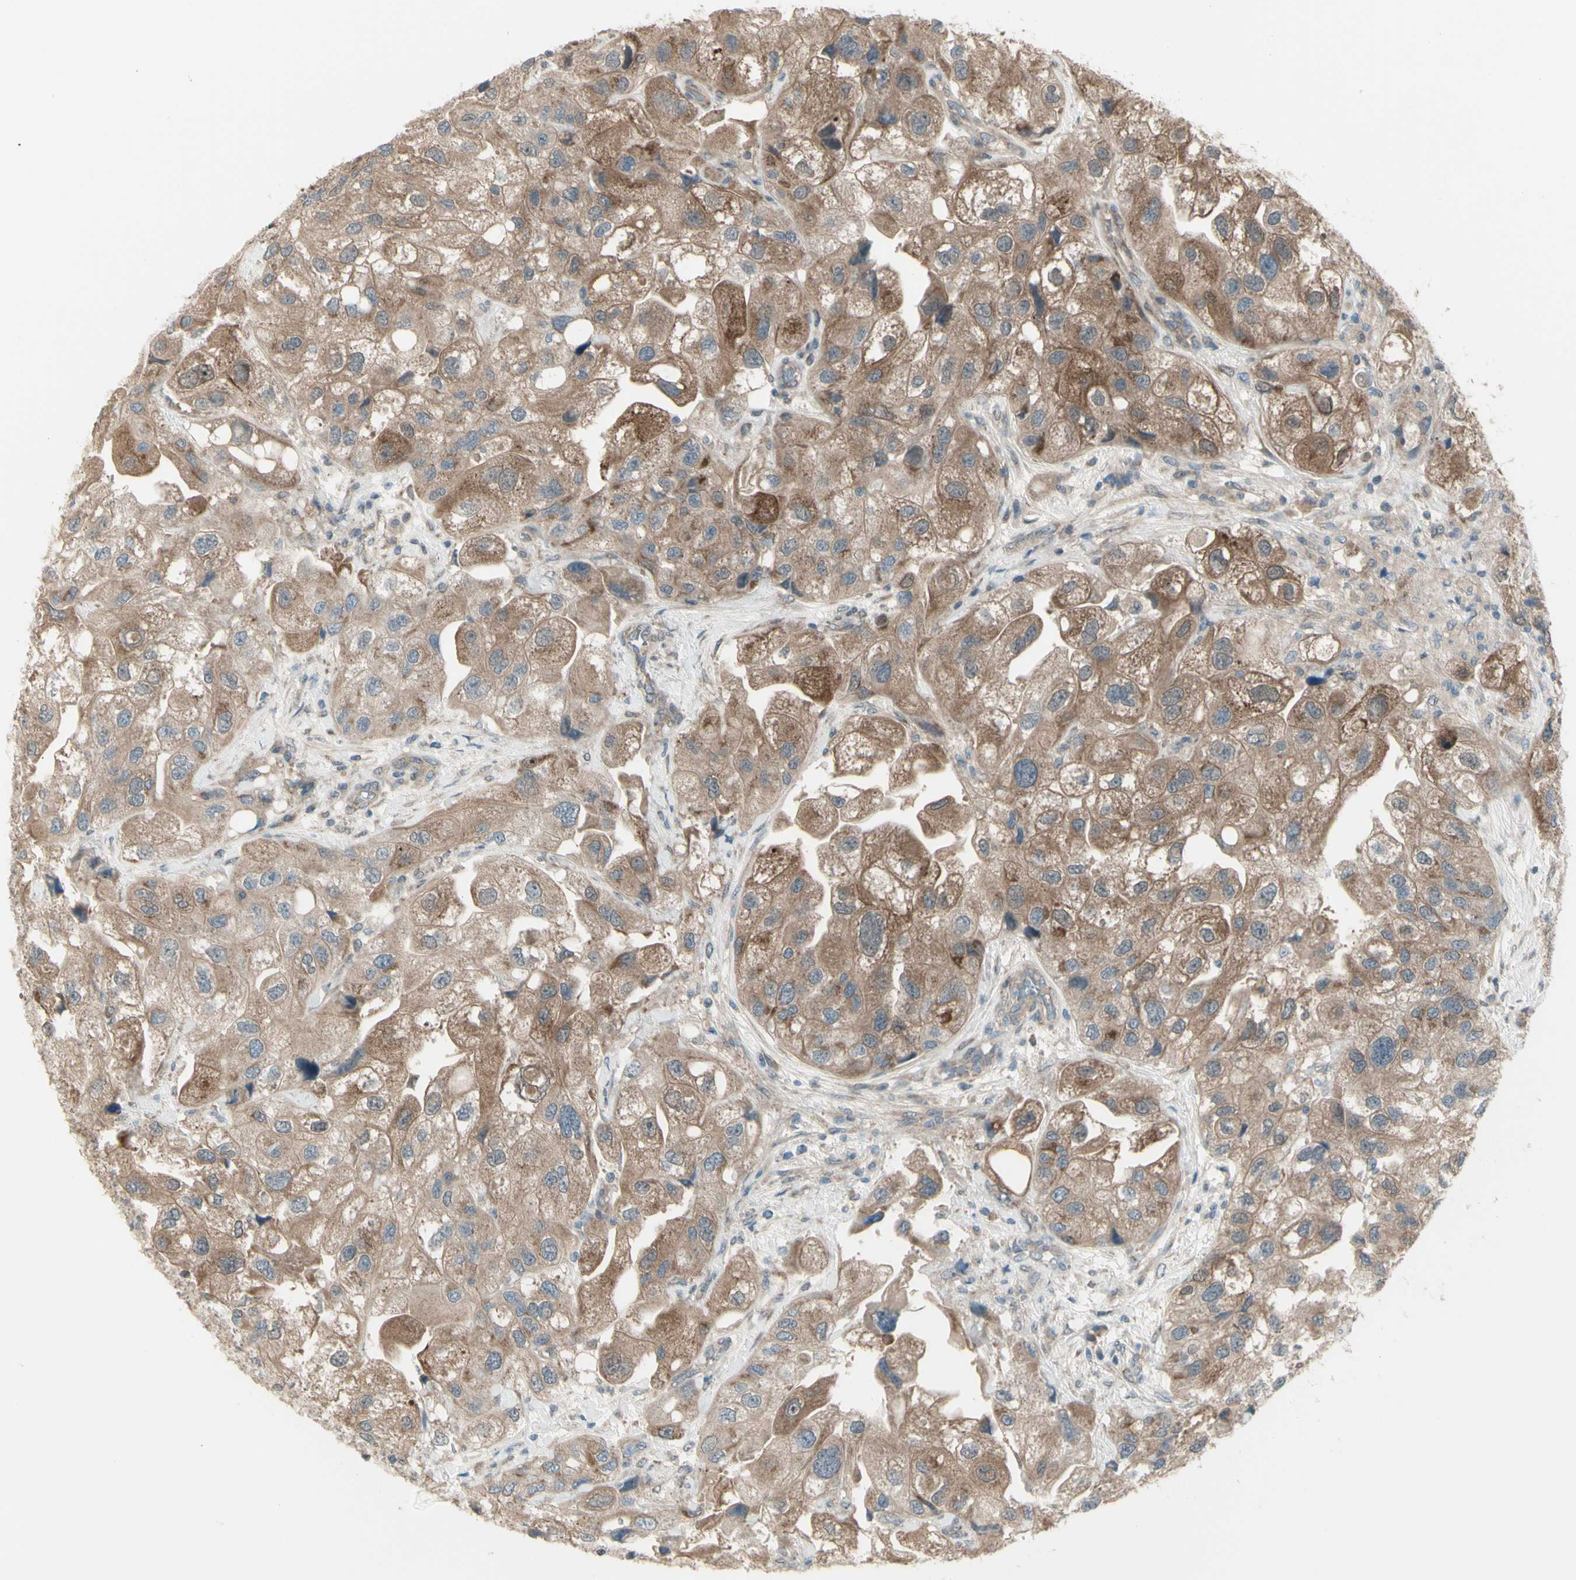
{"staining": {"intensity": "moderate", "quantity": "<25%", "location": "cytoplasmic/membranous"}, "tissue": "urothelial cancer", "cell_type": "Tumor cells", "image_type": "cancer", "snomed": [{"axis": "morphology", "description": "Urothelial carcinoma, High grade"}, {"axis": "topography", "description": "Urinary bladder"}], "caption": "IHC micrograph of human high-grade urothelial carcinoma stained for a protein (brown), which shows low levels of moderate cytoplasmic/membranous positivity in approximately <25% of tumor cells.", "gene": "NAXD", "patient": {"sex": "female", "age": 64}}